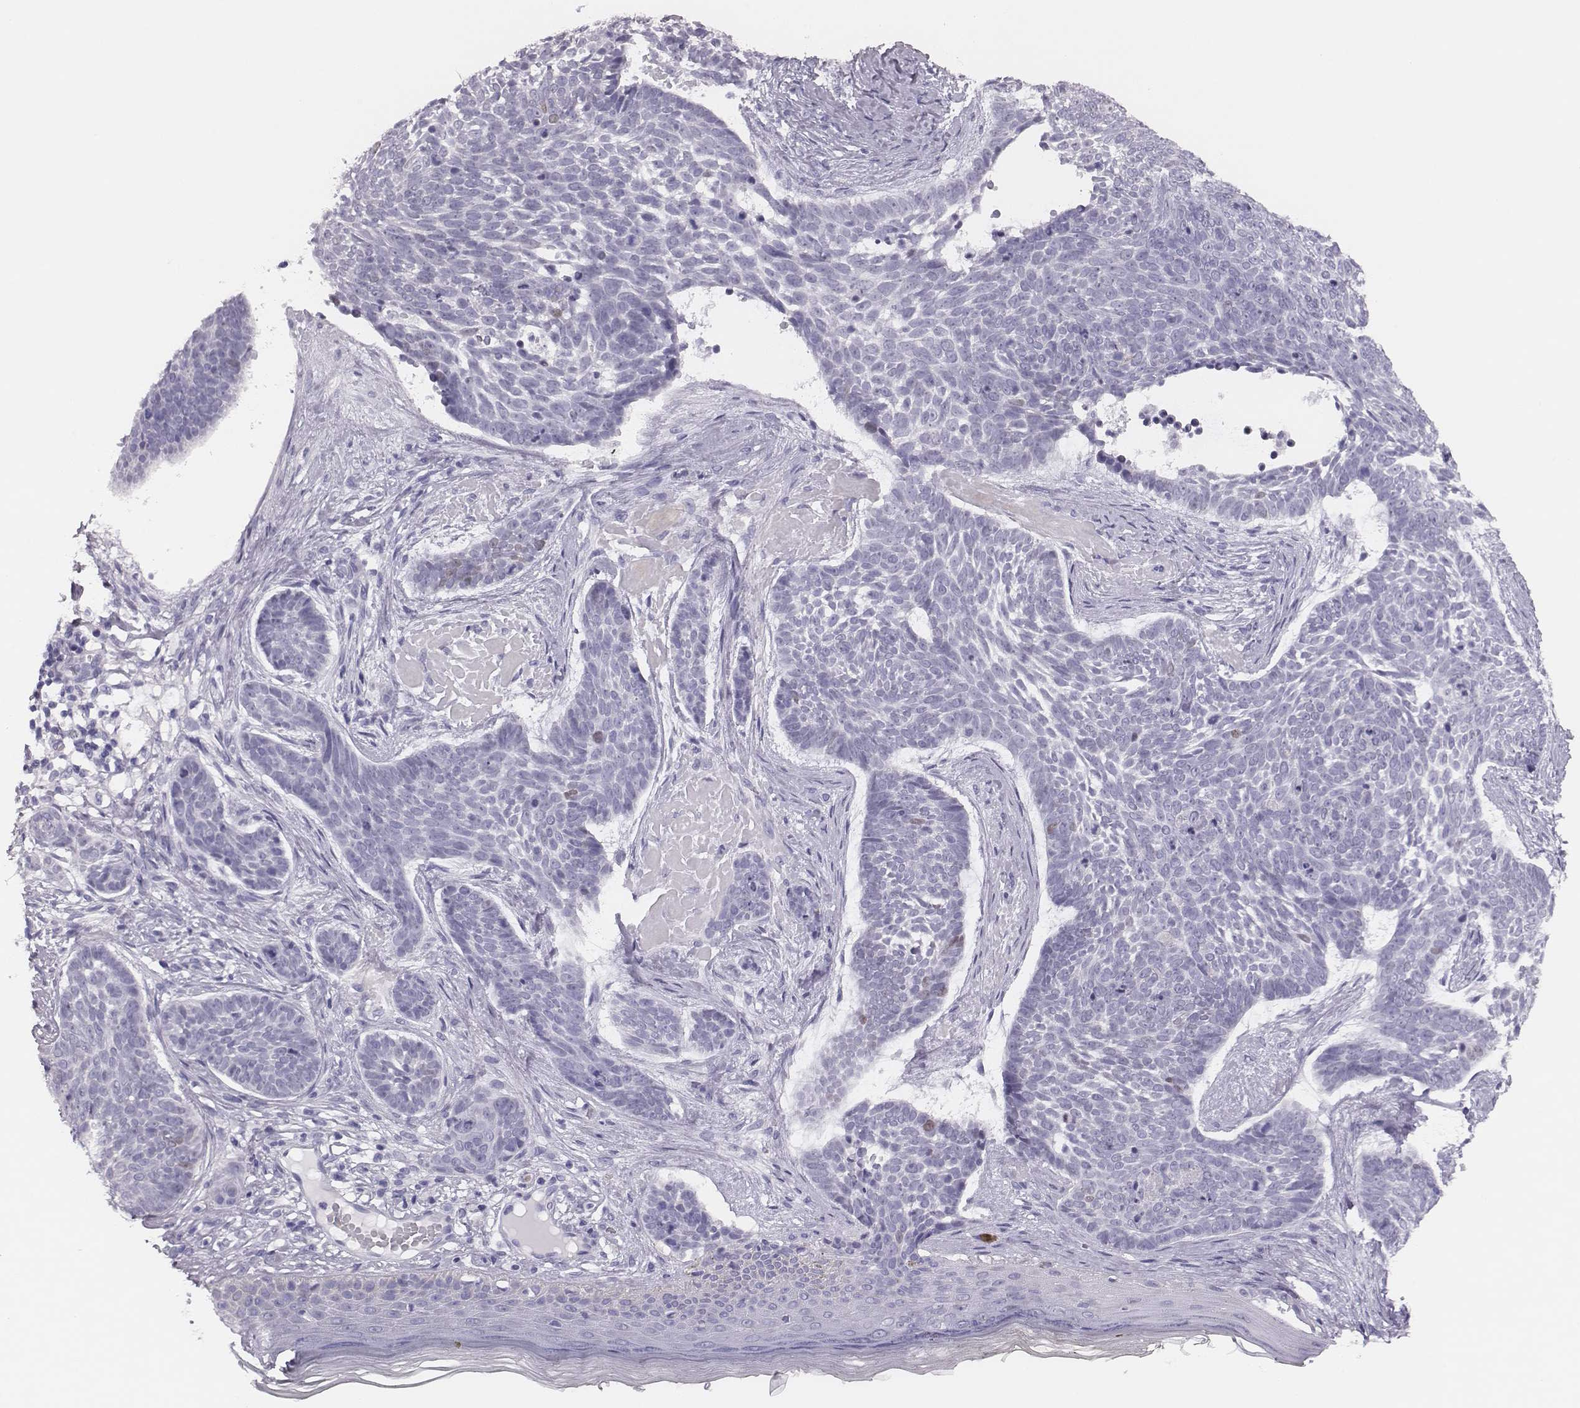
{"staining": {"intensity": "negative", "quantity": "none", "location": "none"}, "tissue": "skin cancer", "cell_type": "Tumor cells", "image_type": "cancer", "snomed": [{"axis": "morphology", "description": "Basal cell carcinoma"}, {"axis": "topography", "description": "Skin"}], "caption": "Image shows no protein expression in tumor cells of skin basal cell carcinoma tissue. The staining is performed using DAB brown chromogen with nuclei counter-stained in using hematoxylin.", "gene": "H1-6", "patient": {"sex": "male", "age": 85}}